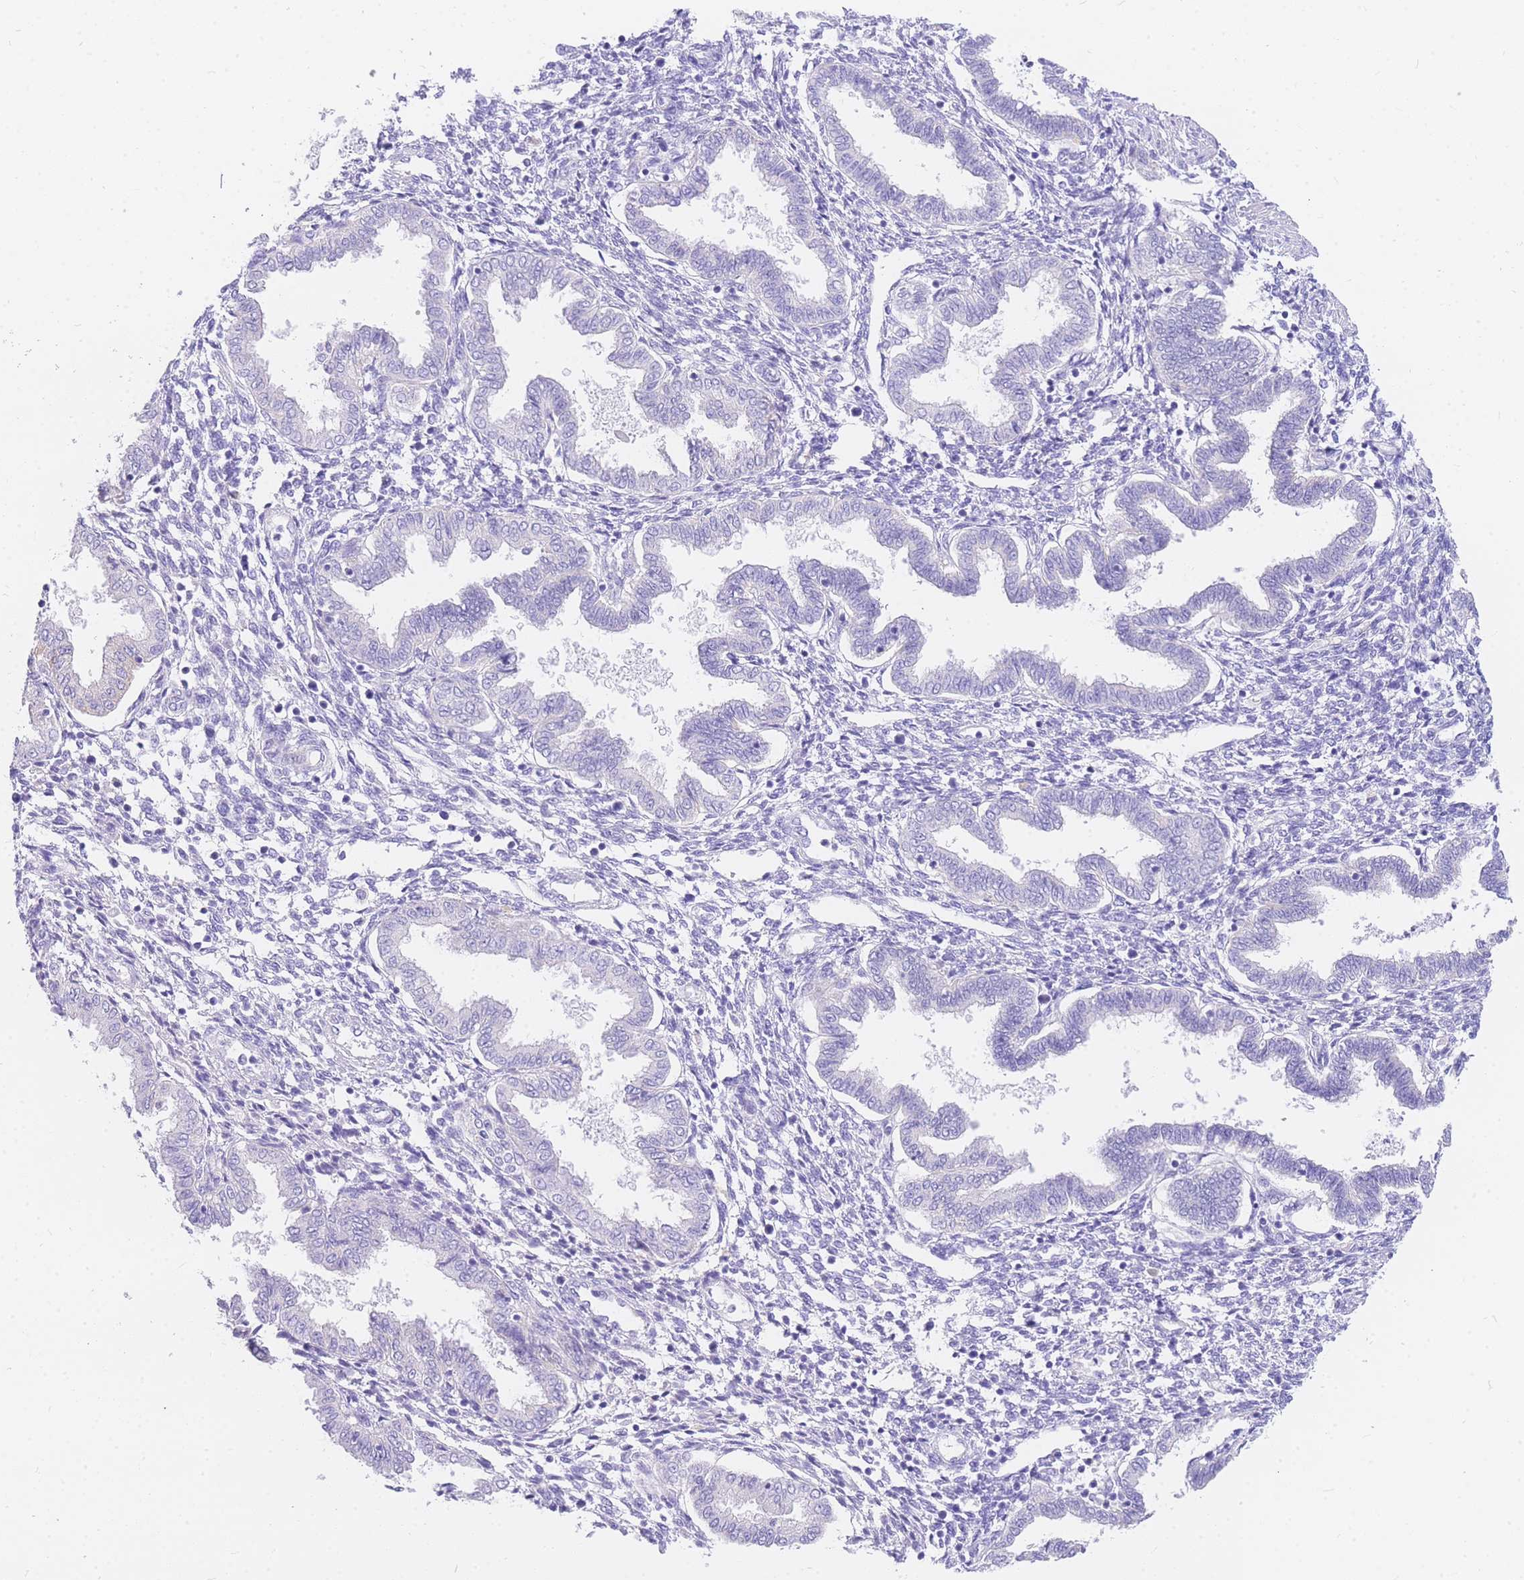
{"staining": {"intensity": "negative", "quantity": "none", "location": "none"}, "tissue": "endometrium", "cell_type": "Cells in endometrial stroma", "image_type": "normal", "snomed": [{"axis": "morphology", "description": "Normal tissue, NOS"}, {"axis": "topography", "description": "Endometrium"}], "caption": "Cells in endometrial stroma are negative for brown protein staining in benign endometrium. (DAB immunohistochemistry, high magnification).", "gene": "UPK1A", "patient": {"sex": "female", "age": 33}}